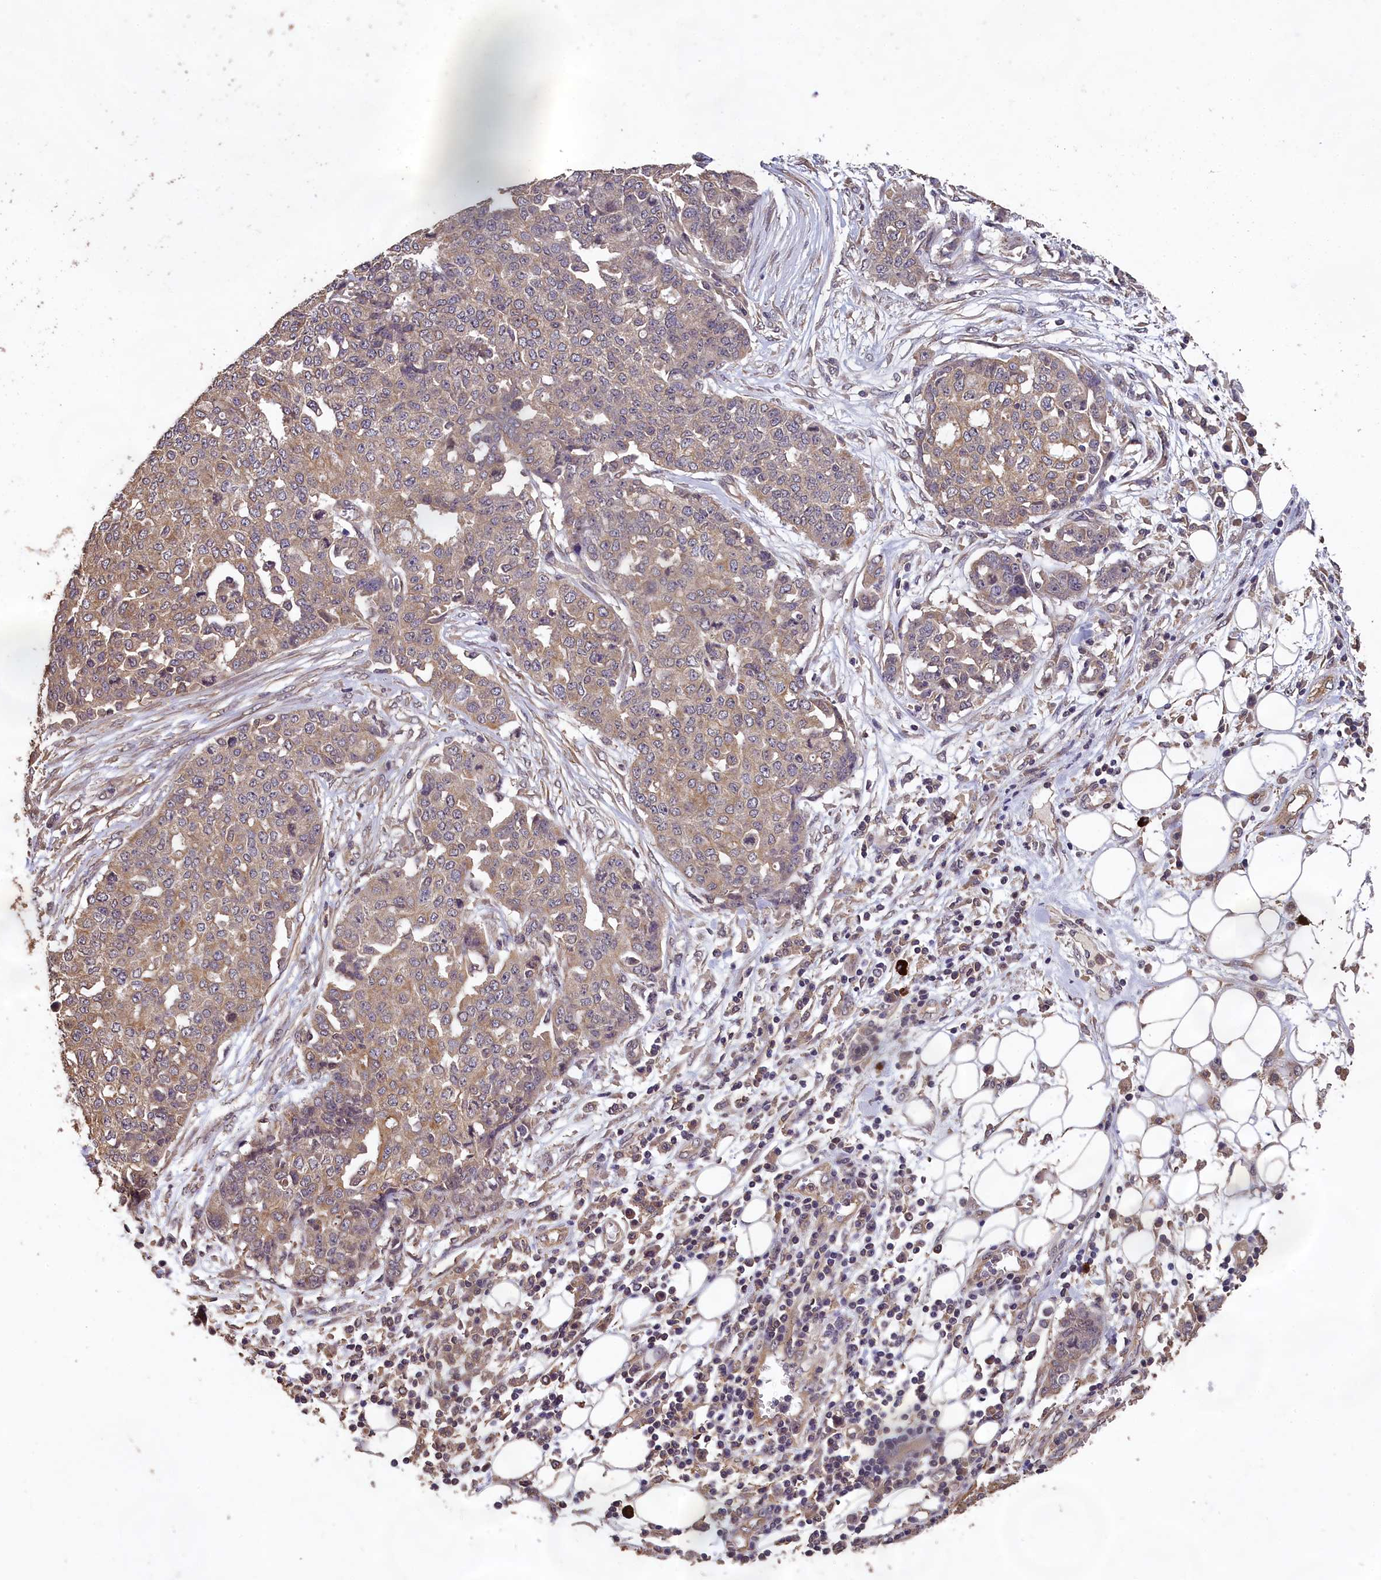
{"staining": {"intensity": "weak", "quantity": ">75%", "location": "cytoplasmic/membranous"}, "tissue": "ovarian cancer", "cell_type": "Tumor cells", "image_type": "cancer", "snomed": [{"axis": "morphology", "description": "Cystadenocarcinoma, serous, NOS"}, {"axis": "topography", "description": "Soft tissue"}, {"axis": "topography", "description": "Ovary"}], "caption": "Immunohistochemistry micrograph of neoplastic tissue: serous cystadenocarcinoma (ovarian) stained using immunohistochemistry (IHC) shows low levels of weak protein expression localized specifically in the cytoplasmic/membranous of tumor cells, appearing as a cytoplasmic/membranous brown color.", "gene": "CHD9", "patient": {"sex": "female", "age": 57}}